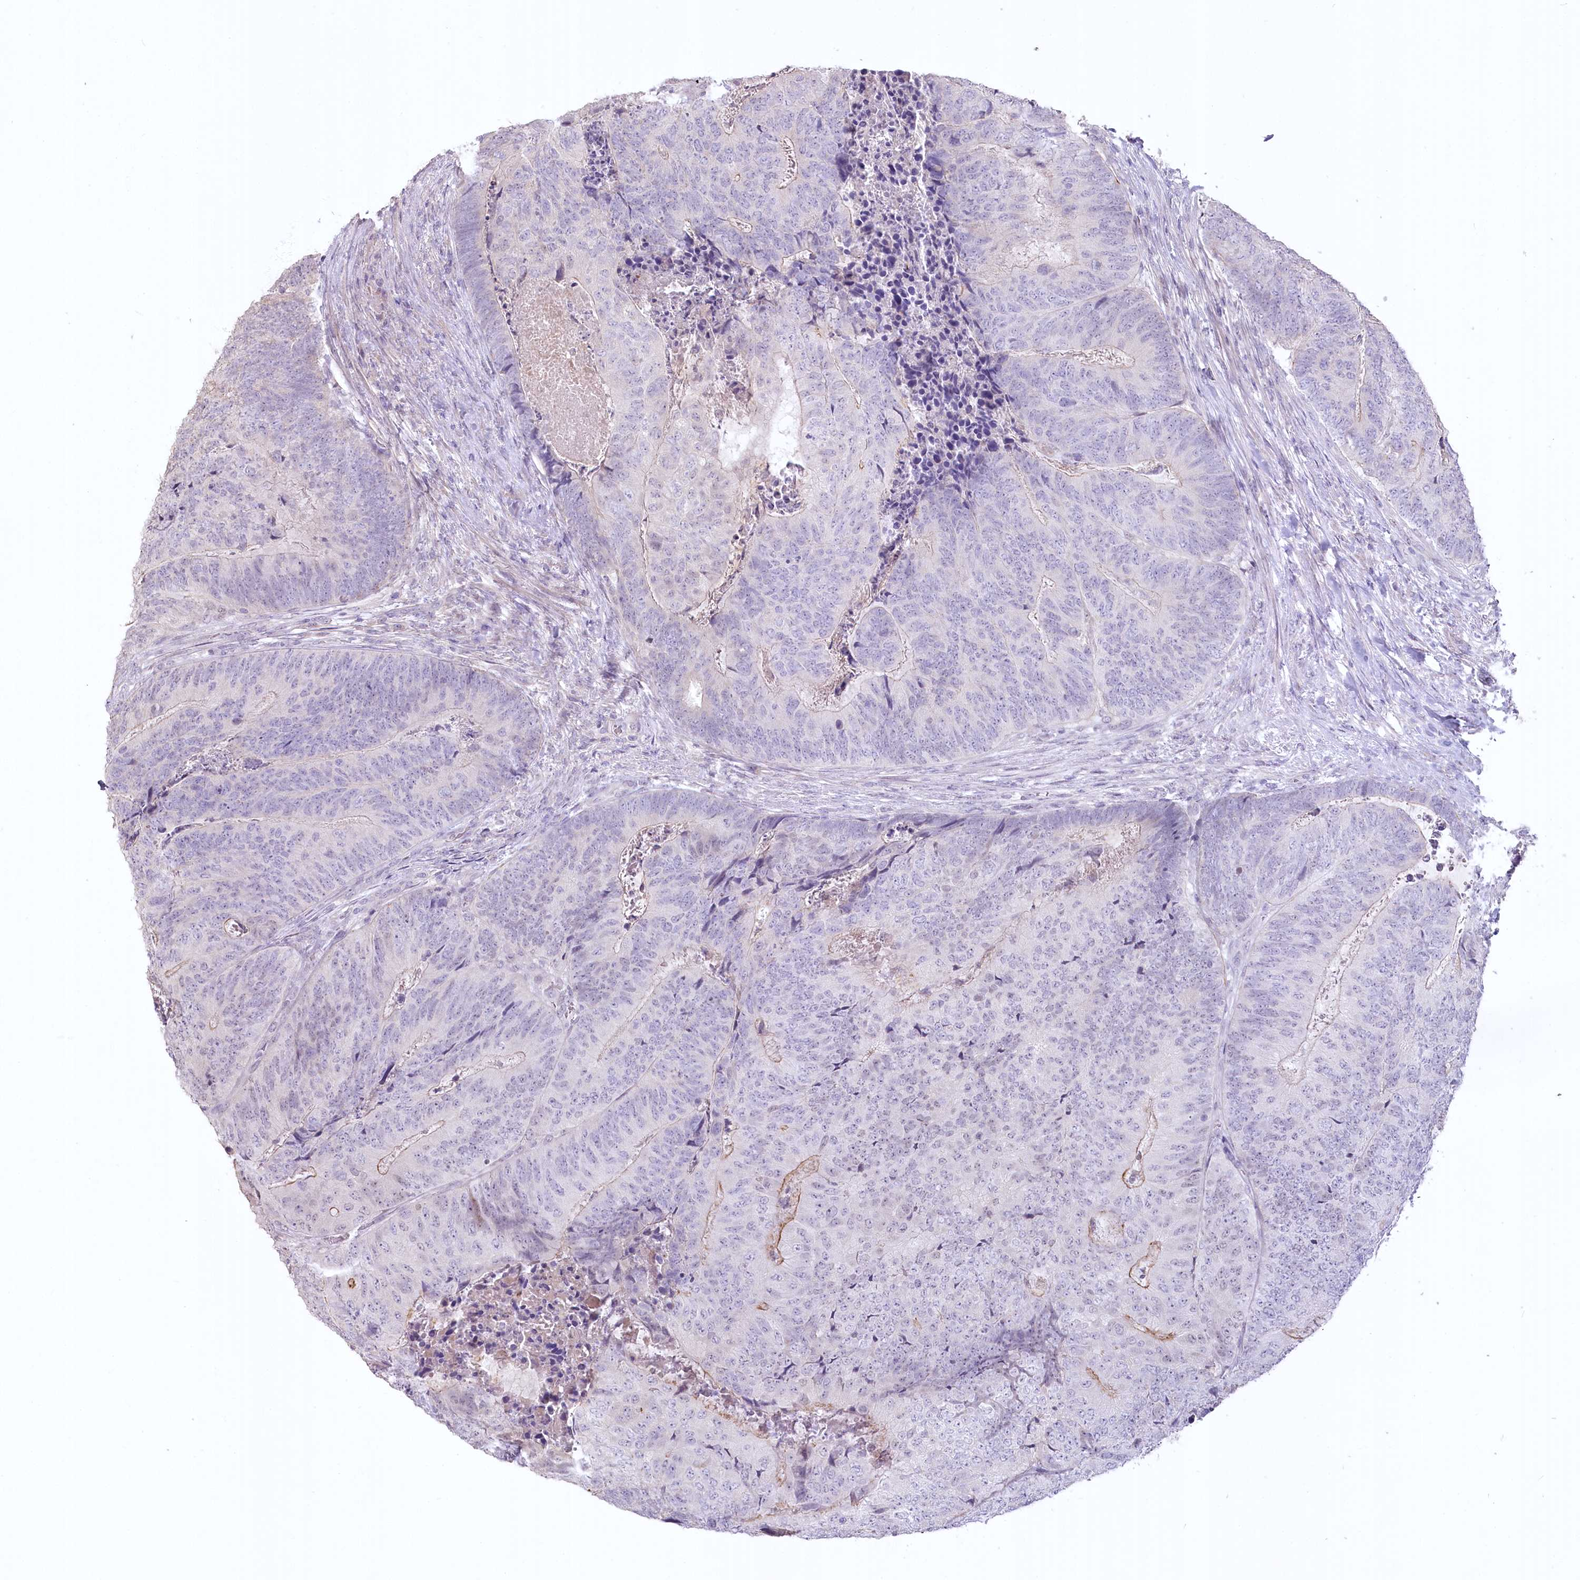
{"staining": {"intensity": "moderate", "quantity": "<25%", "location": "cytoplasmic/membranous"}, "tissue": "colorectal cancer", "cell_type": "Tumor cells", "image_type": "cancer", "snomed": [{"axis": "morphology", "description": "Adenocarcinoma, NOS"}, {"axis": "topography", "description": "Colon"}], "caption": "Immunohistochemical staining of human colorectal adenocarcinoma exhibits low levels of moderate cytoplasmic/membranous protein positivity in approximately <25% of tumor cells.", "gene": "USP11", "patient": {"sex": "female", "age": 67}}